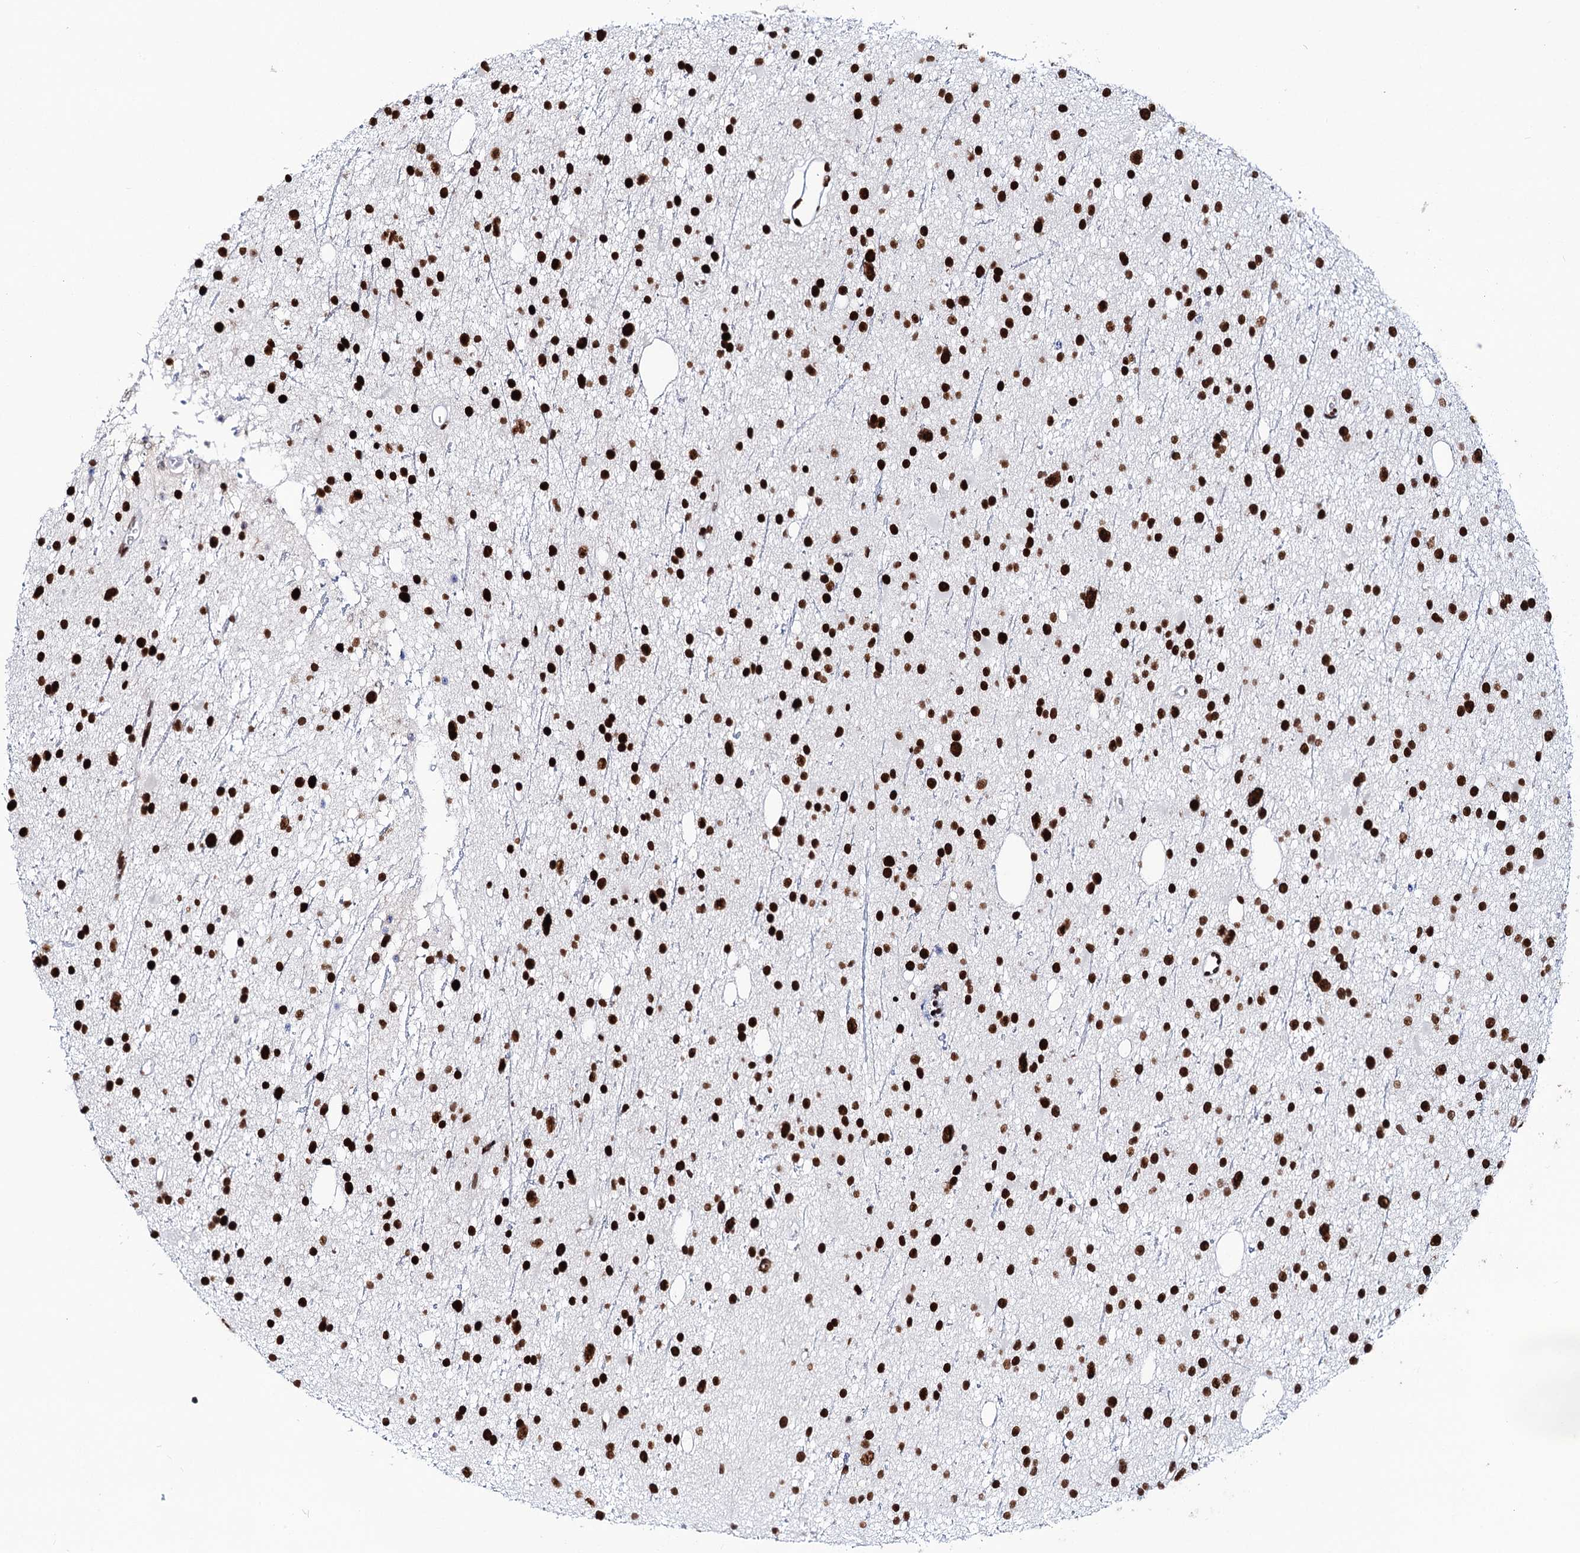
{"staining": {"intensity": "strong", "quantity": ">75%", "location": "nuclear"}, "tissue": "glioma", "cell_type": "Tumor cells", "image_type": "cancer", "snomed": [{"axis": "morphology", "description": "Glioma, malignant, Low grade"}, {"axis": "topography", "description": "Cerebral cortex"}], "caption": "About >75% of tumor cells in human glioma demonstrate strong nuclear protein positivity as visualized by brown immunohistochemical staining.", "gene": "MATR3", "patient": {"sex": "female", "age": 39}}